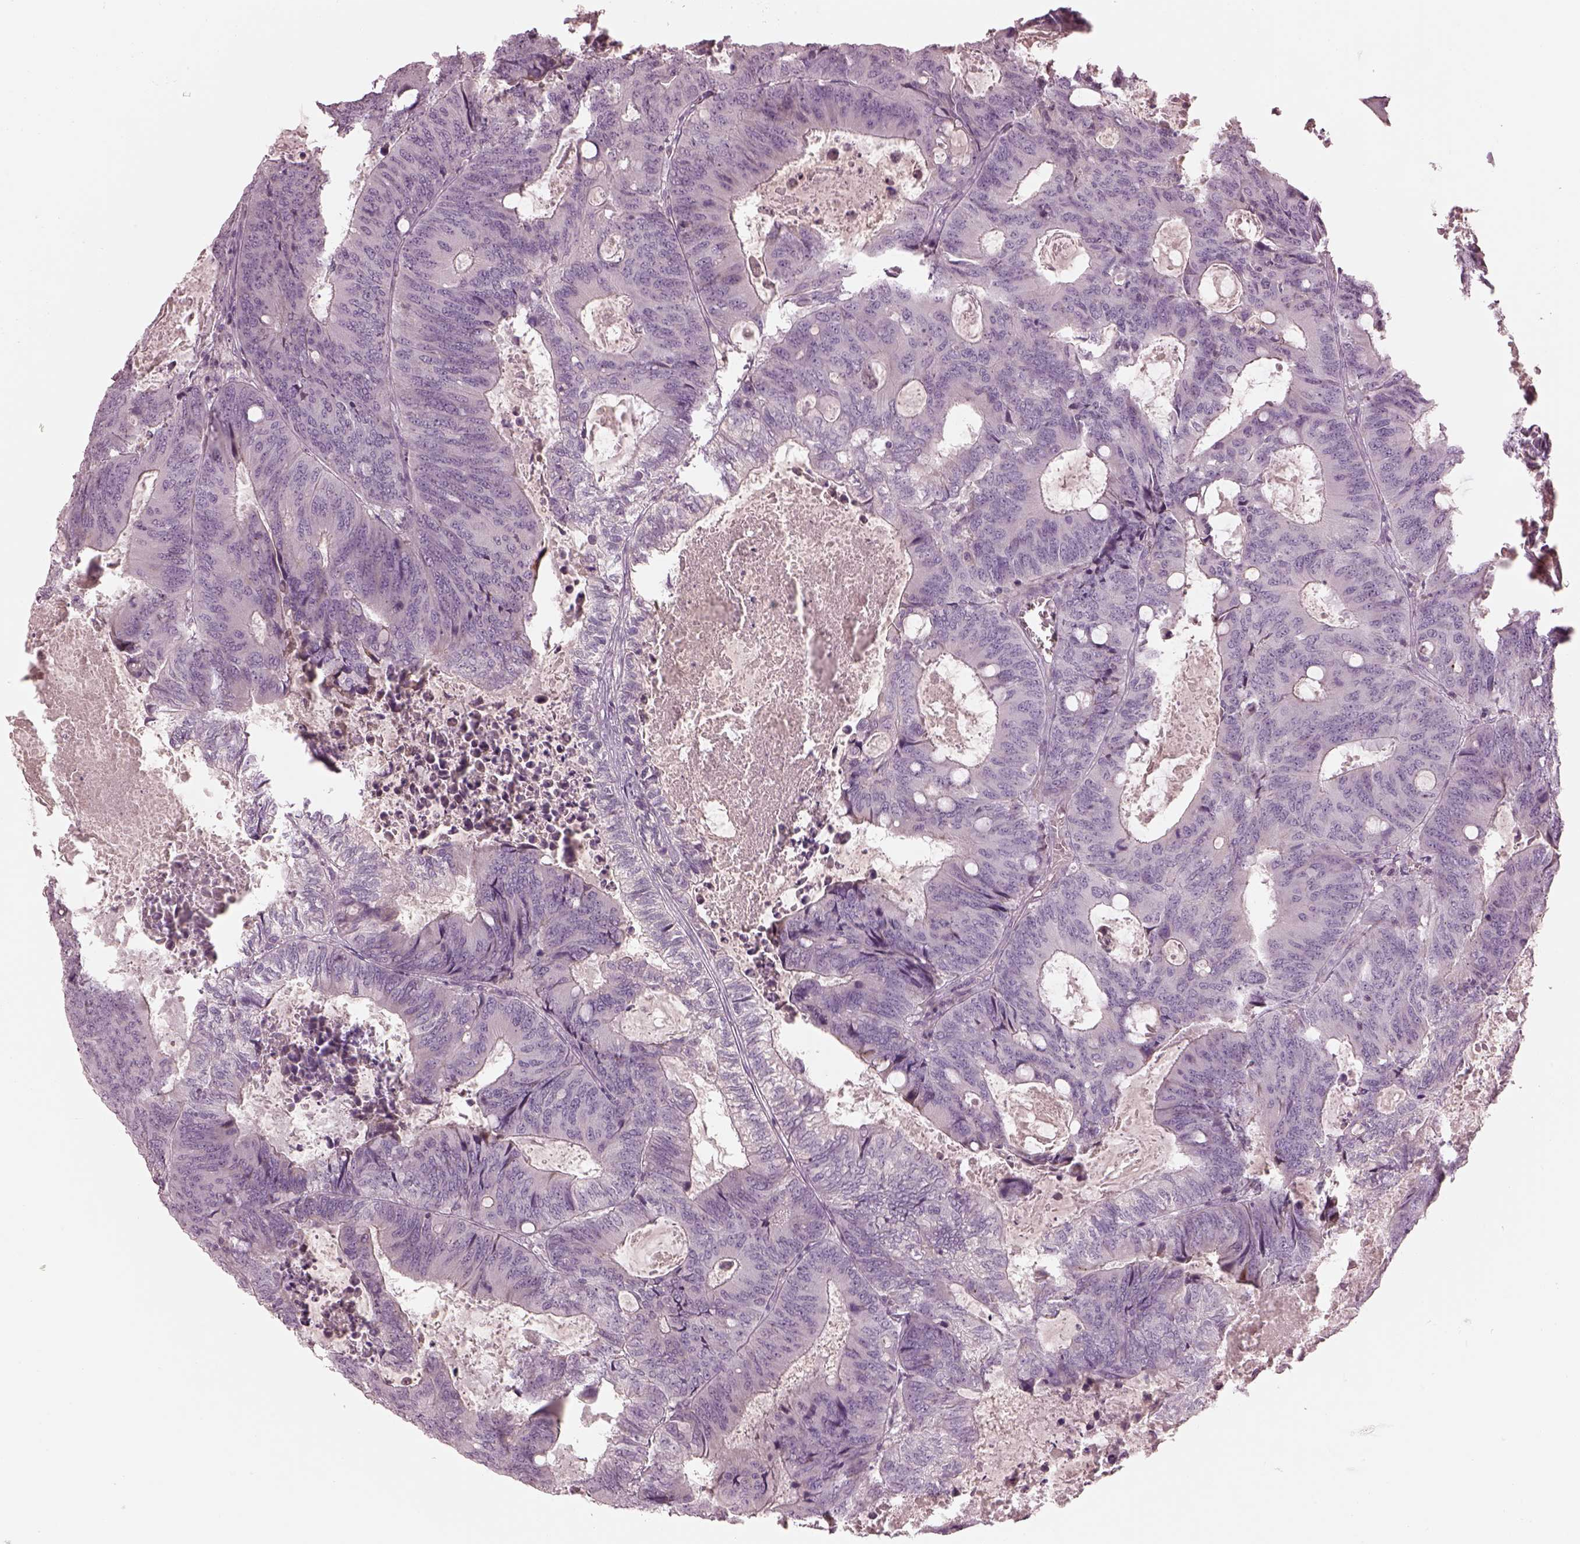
{"staining": {"intensity": "negative", "quantity": "none", "location": "none"}, "tissue": "colorectal cancer", "cell_type": "Tumor cells", "image_type": "cancer", "snomed": [{"axis": "morphology", "description": "Adenocarcinoma, NOS"}, {"axis": "topography", "description": "Colon"}], "caption": "The histopathology image reveals no staining of tumor cells in adenocarcinoma (colorectal). (Stains: DAB immunohistochemistry with hematoxylin counter stain, Microscopy: brightfield microscopy at high magnification).", "gene": "TLX3", "patient": {"sex": "male", "age": 67}}